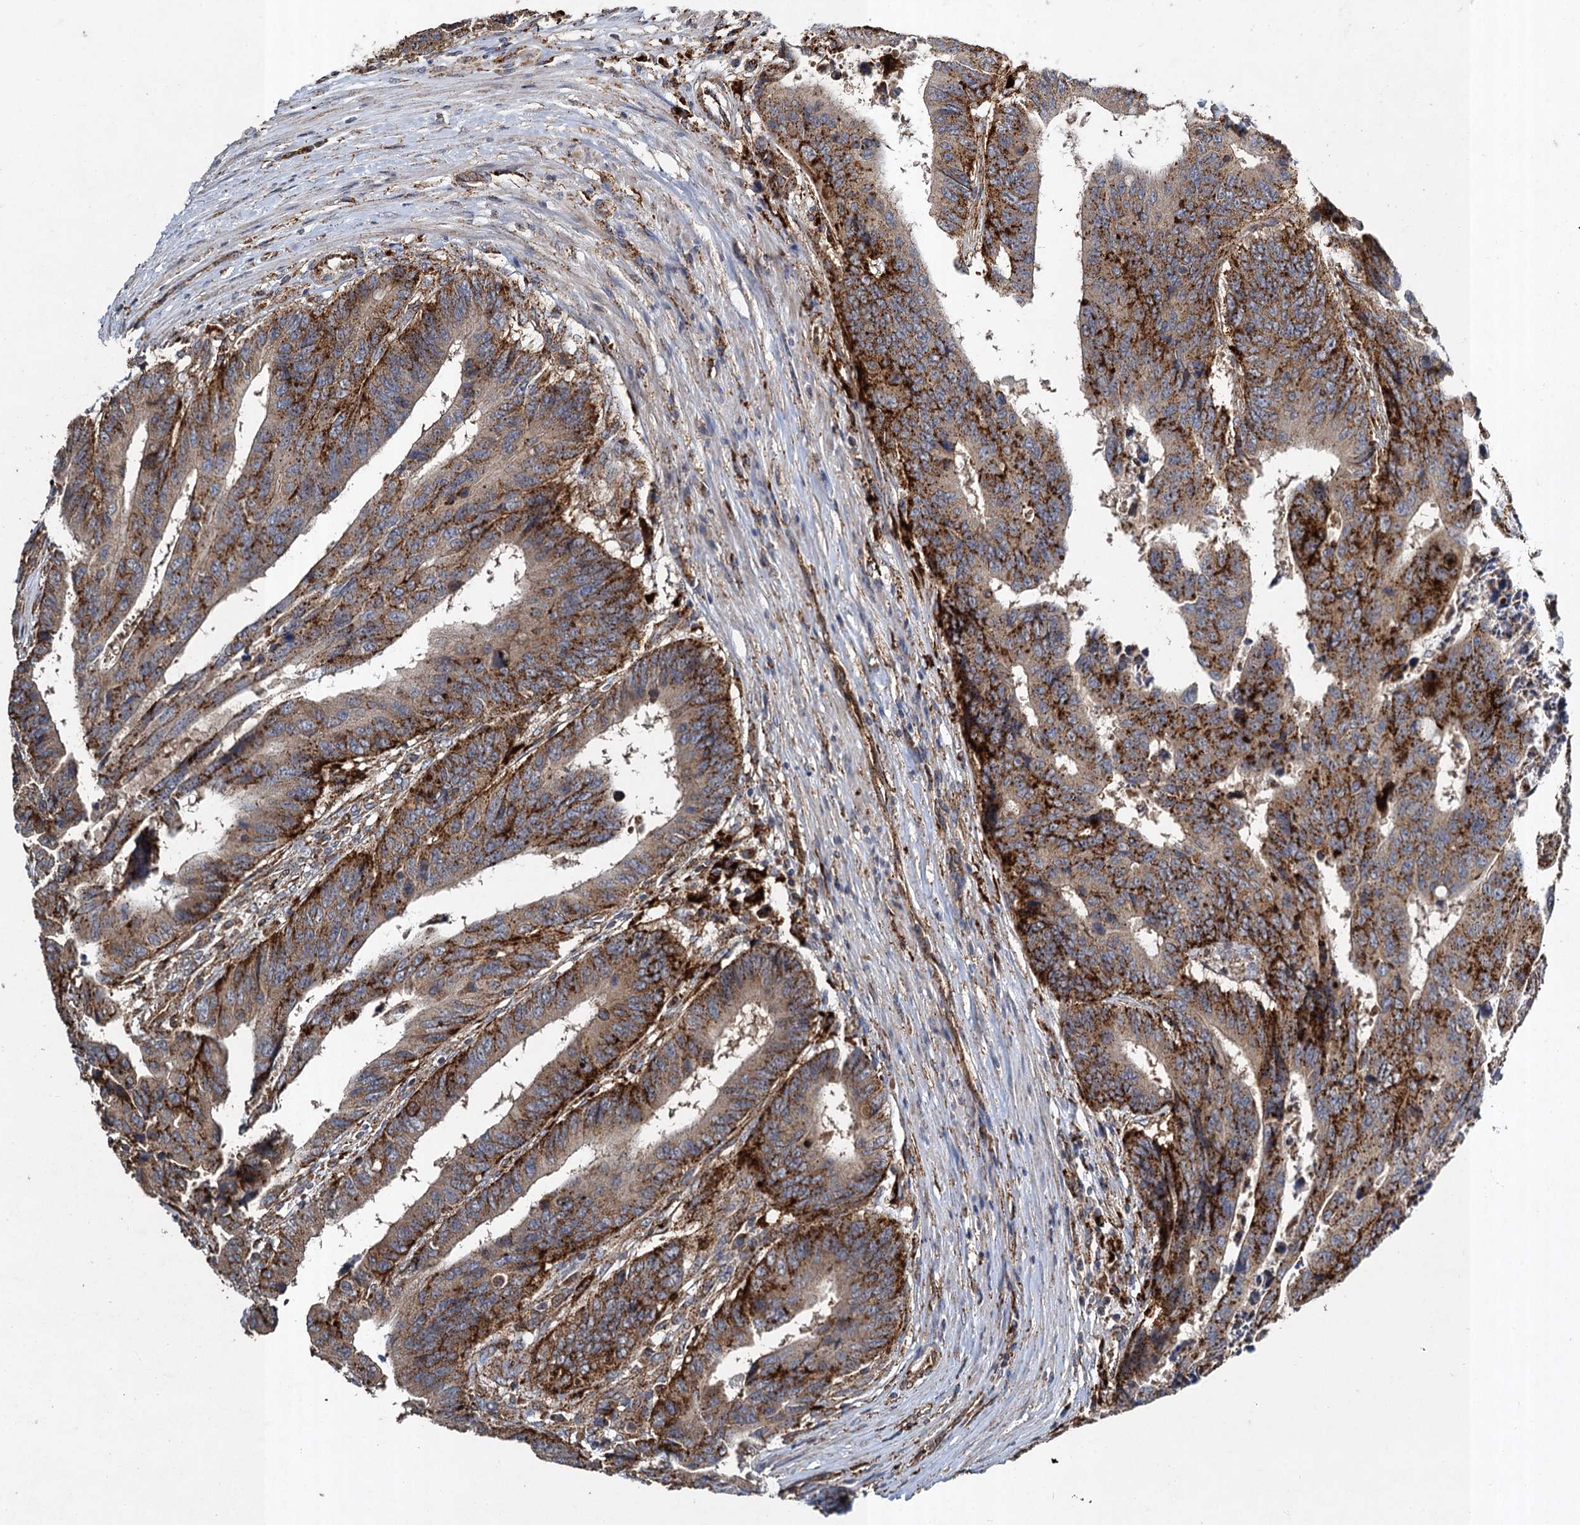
{"staining": {"intensity": "strong", "quantity": ">75%", "location": "cytoplasmic/membranous"}, "tissue": "colorectal cancer", "cell_type": "Tumor cells", "image_type": "cancer", "snomed": [{"axis": "morphology", "description": "Adenocarcinoma, NOS"}, {"axis": "topography", "description": "Rectum"}], "caption": "Protein expression analysis of colorectal cancer (adenocarcinoma) exhibits strong cytoplasmic/membranous positivity in about >75% of tumor cells.", "gene": "GBA1", "patient": {"sex": "male", "age": 84}}